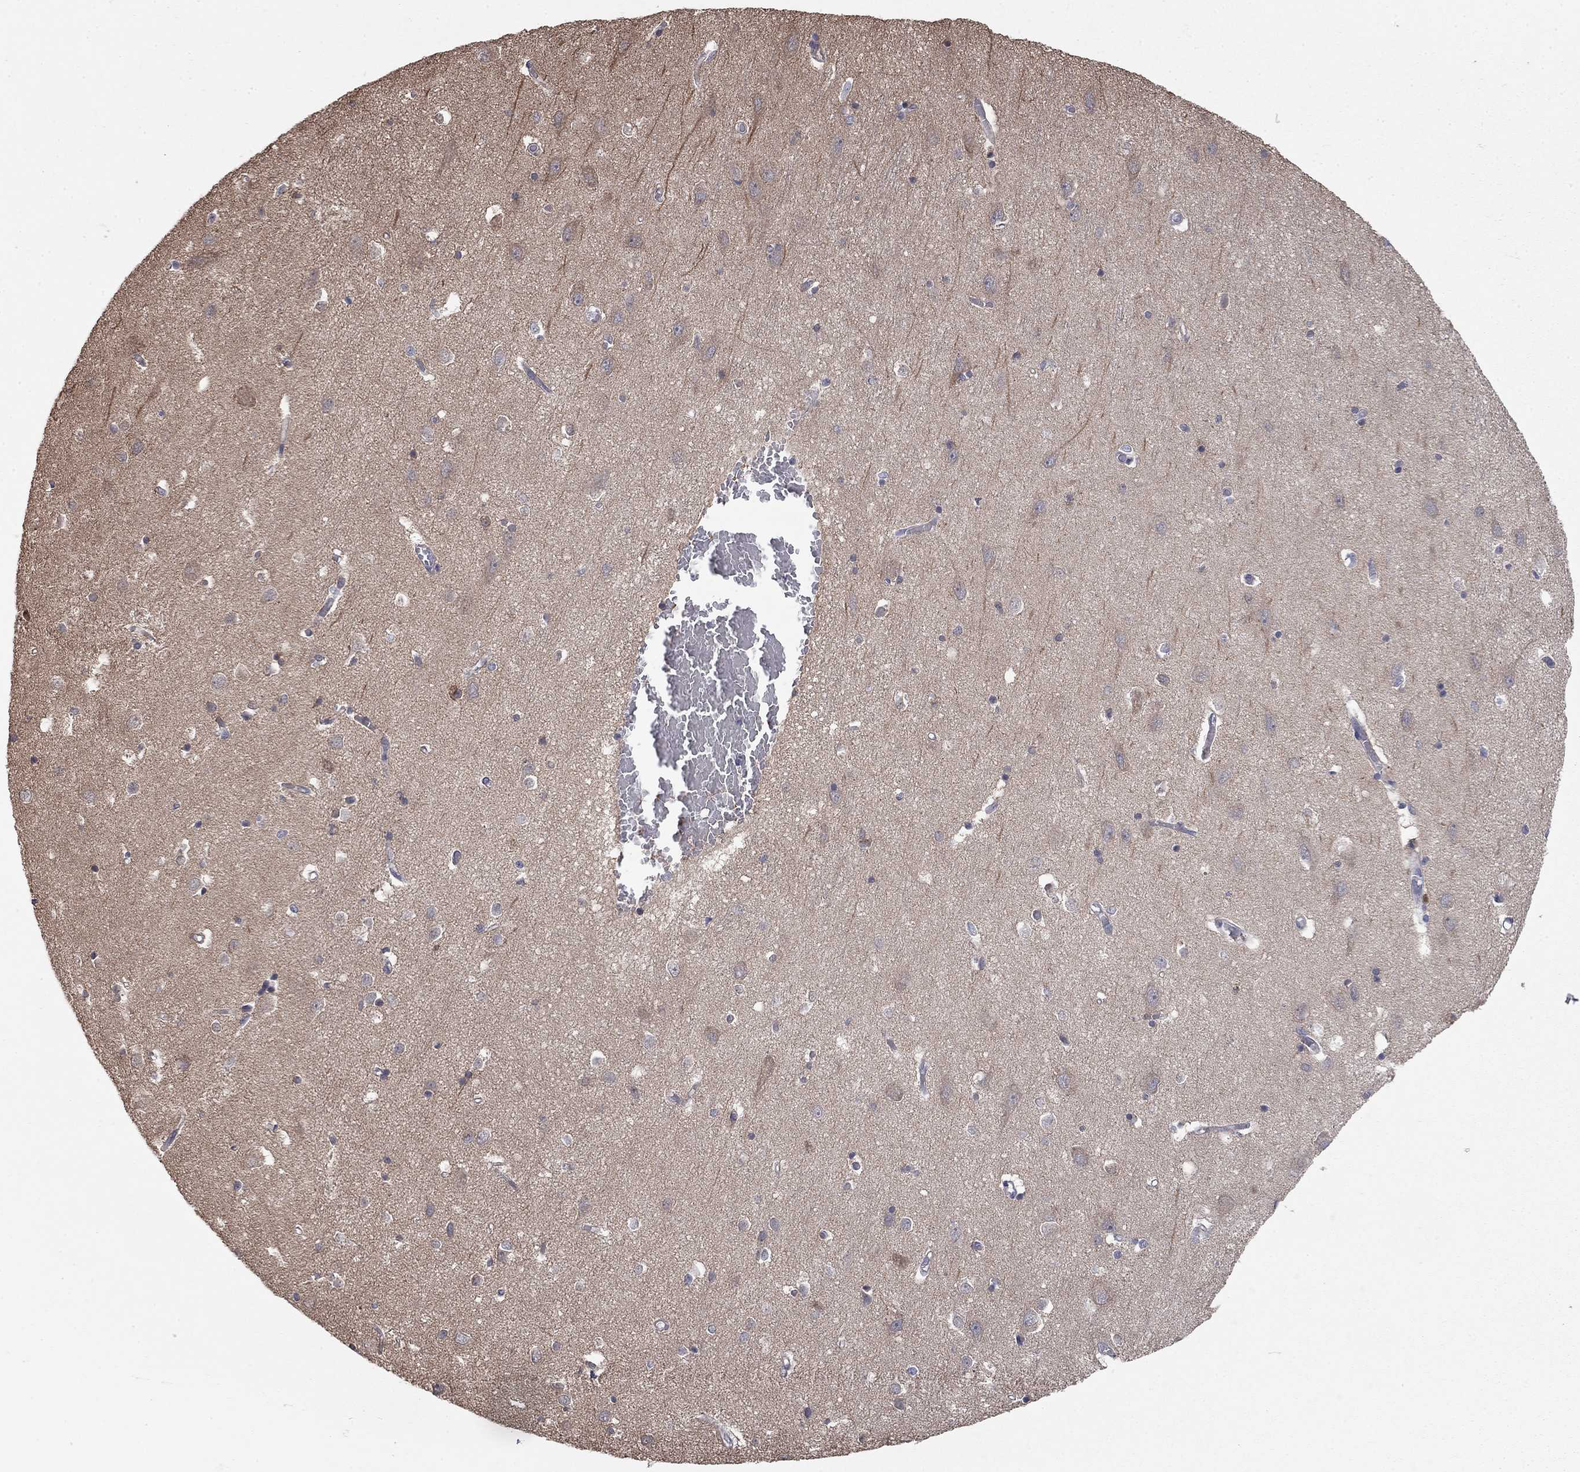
{"staining": {"intensity": "negative", "quantity": "none", "location": "none"}, "tissue": "cerebral cortex", "cell_type": "Endothelial cells", "image_type": "normal", "snomed": [{"axis": "morphology", "description": "Normal tissue, NOS"}, {"axis": "topography", "description": "Cerebral cortex"}], "caption": "High power microscopy photomicrograph of an immunohistochemistry micrograph of unremarkable cerebral cortex, revealing no significant staining in endothelial cells.", "gene": "WASF3", "patient": {"sex": "male", "age": 70}}